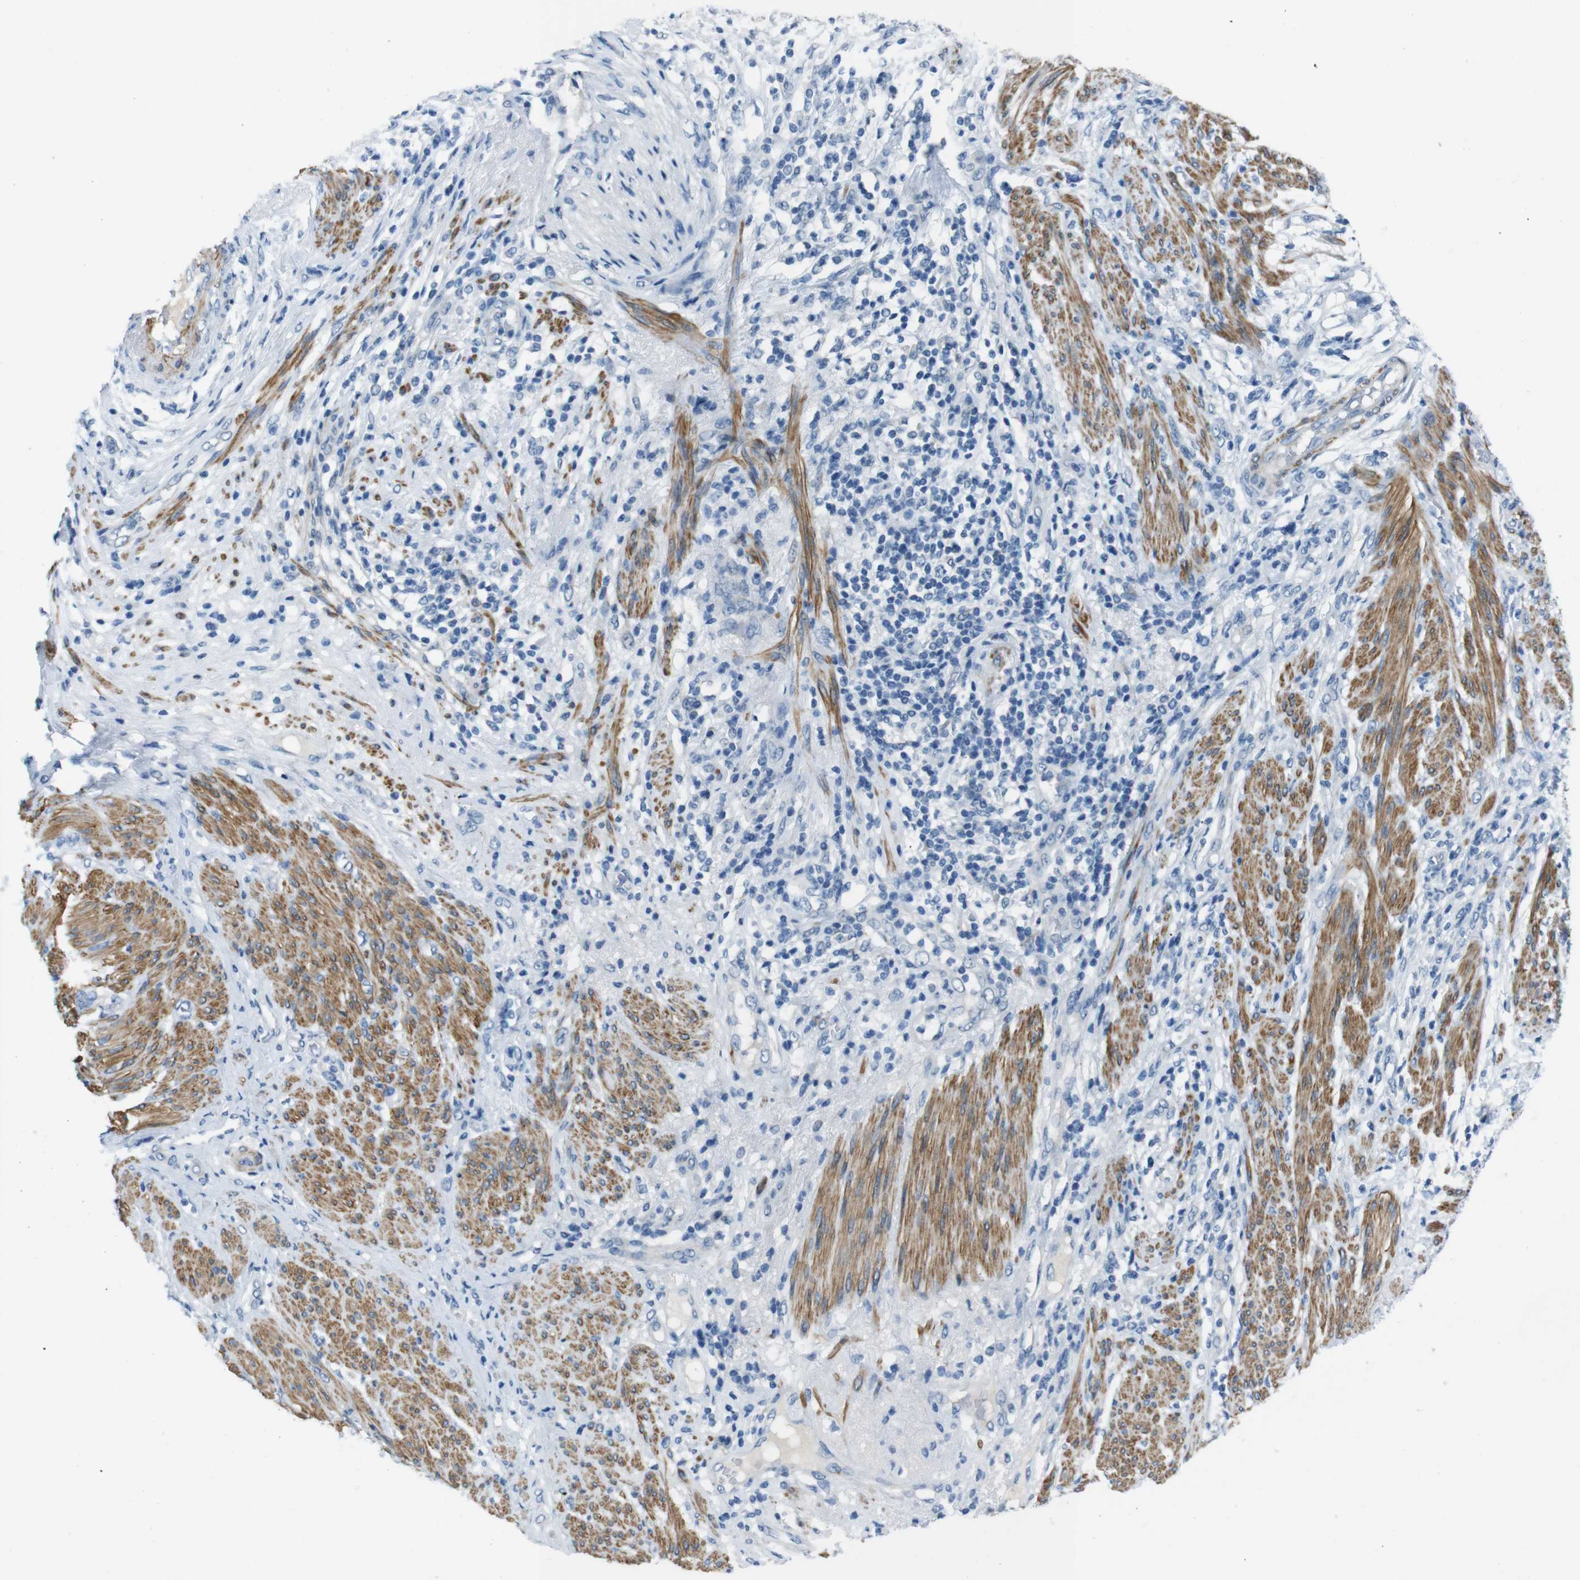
{"staining": {"intensity": "negative", "quantity": "none", "location": "none"}, "tissue": "endometrial cancer", "cell_type": "Tumor cells", "image_type": "cancer", "snomed": [{"axis": "morphology", "description": "Adenocarcinoma, NOS"}, {"axis": "topography", "description": "Endometrium"}], "caption": "Tumor cells are negative for protein expression in human endometrial adenocarcinoma.", "gene": "HRH2", "patient": {"sex": "female", "age": 85}}